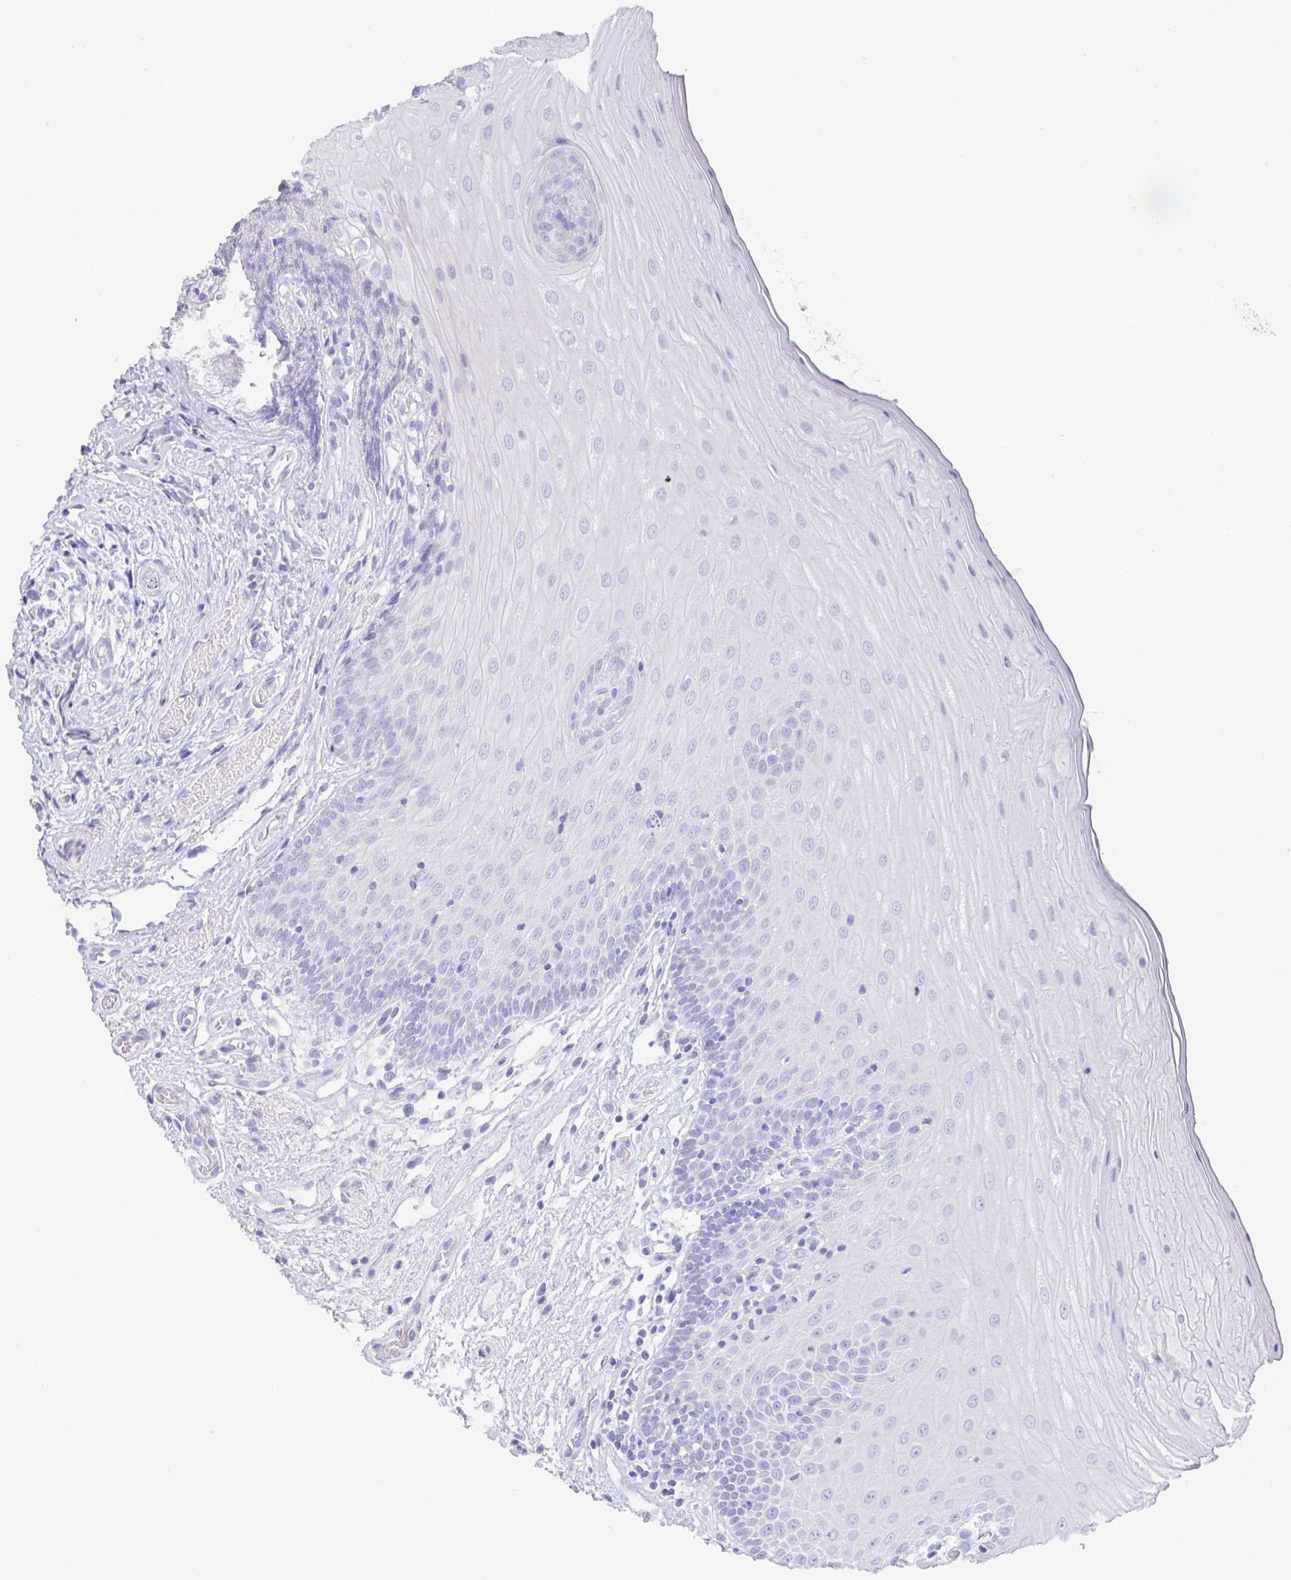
{"staining": {"intensity": "negative", "quantity": "none", "location": "none"}, "tissue": "oral mucosa", "cell_type": "Squamous epithelial cells", "image_type": "normal", "snomed": [{"axis": "morphology", "description": "Normal tissue, NOS"}, {"axis": "topography", "description": "Oral tissue"}, {"axis": "topography", "description": "Tounge, NOS"}, {"axis": "topography", "description": "Head-Neck"}], "caption": "Benign oral mucosa was stained to show a protein in brown. There is no significant expression in squamous epithelial cells. (Stains: DAB immunohistochemistry with hematoxylin counter stain, Microscopy: brightfield microscopy at high magnification).", "gene": "SLC44A4", "patient": {"sex": "female", "age": 84}}